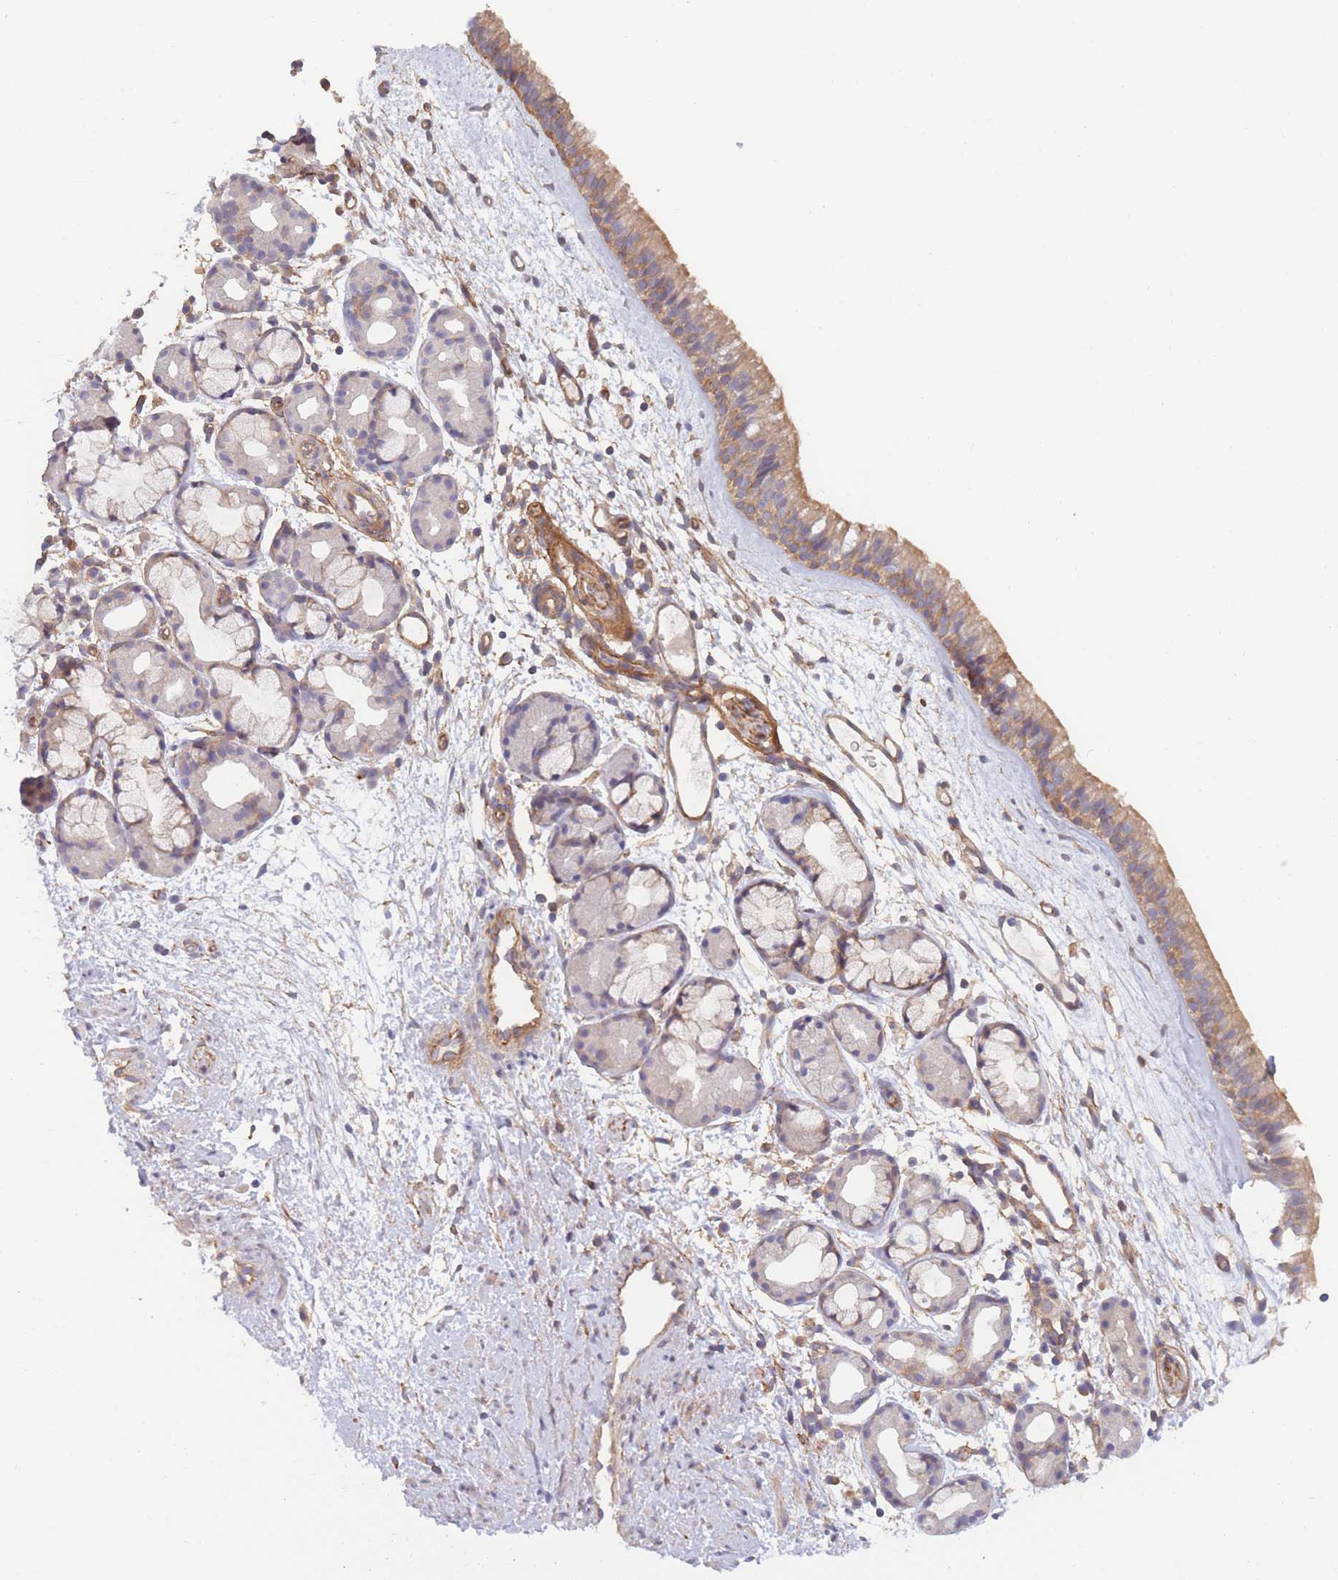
{"staining": {"intensity": "moderate", "quantity": ">75%", "location": "cytoplasmic/membranous"}, "tissue": "nasopharynx", "cell_type": "Respiratory epithelial cells", "image_type": "normal", "snomed": [{"axis": "morphology", "description": "Normal tissue, NOS"}, {"axis": "topography", "description": "Nasopharynx"}], "caption": "Immunohistochemical staining of normal human nasopharynx reveals medium levels of moderate cytoplasmic/membranous staining in about >75% of respiratory epithelial cells.", "gene": "WDR93", "patient": {"sex": "female", "age": 81}}